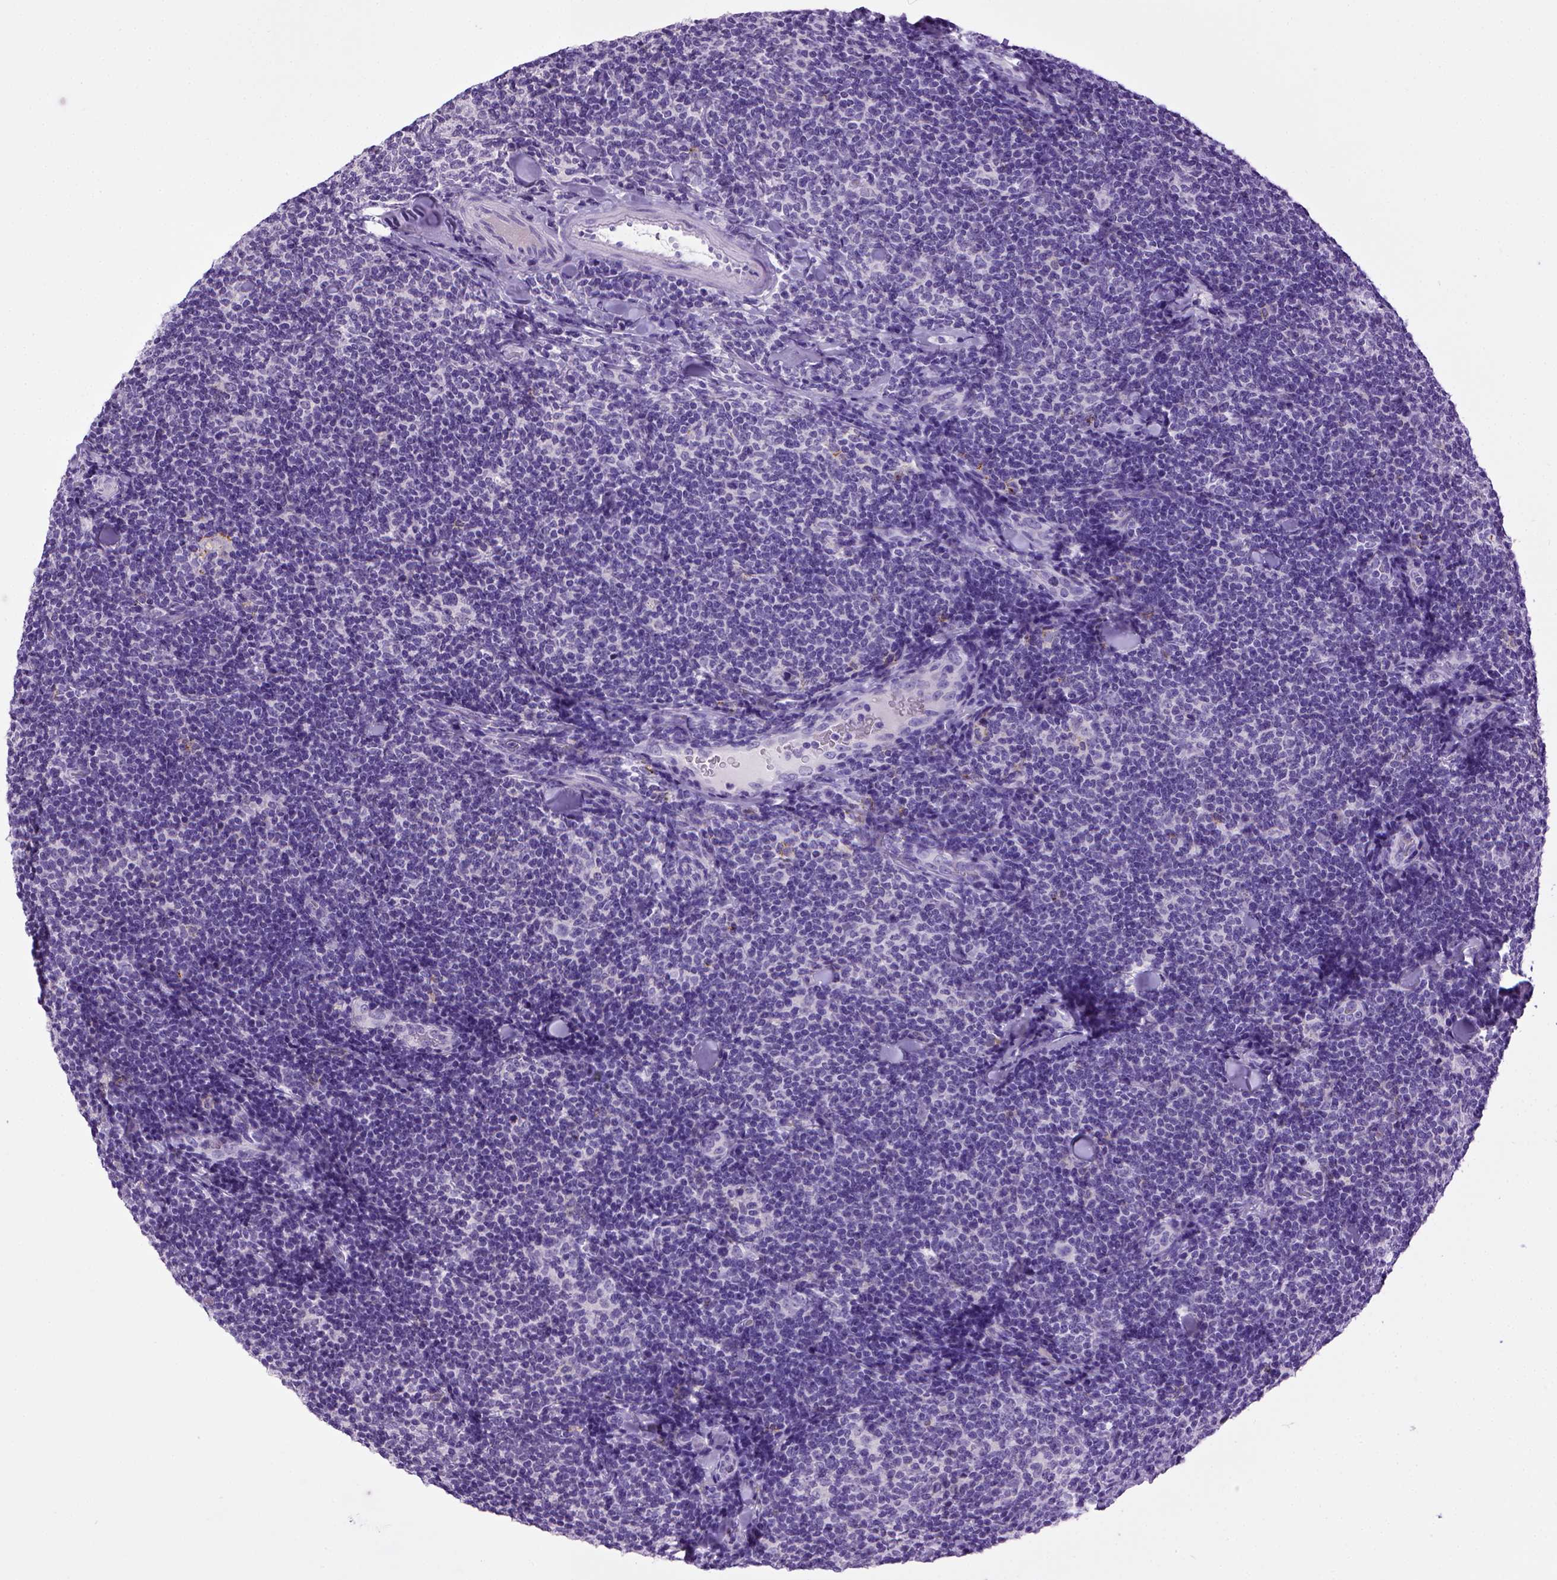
{"staining": {"intensity": "negative", "quantity": "none", "location": "none"}, "tissue": "lymphoma", "cell_type": "Tumor cells", "image_type": "cancer", "snomed": [{"axis": "morphology", "description": "Malignant lymphoma, non-Hodgkin's type, Low grade"}, {"axis": "topography", "description": "Lymph node"}], "caption": "High magnification brightfield microscopy of lymphoma stained with DAB (brown) and counterstained with hematoxylin (blue): tumor cells show no significant expression.", "gene": "CDH1", "patient": {"sex": "female", "age": 56}}